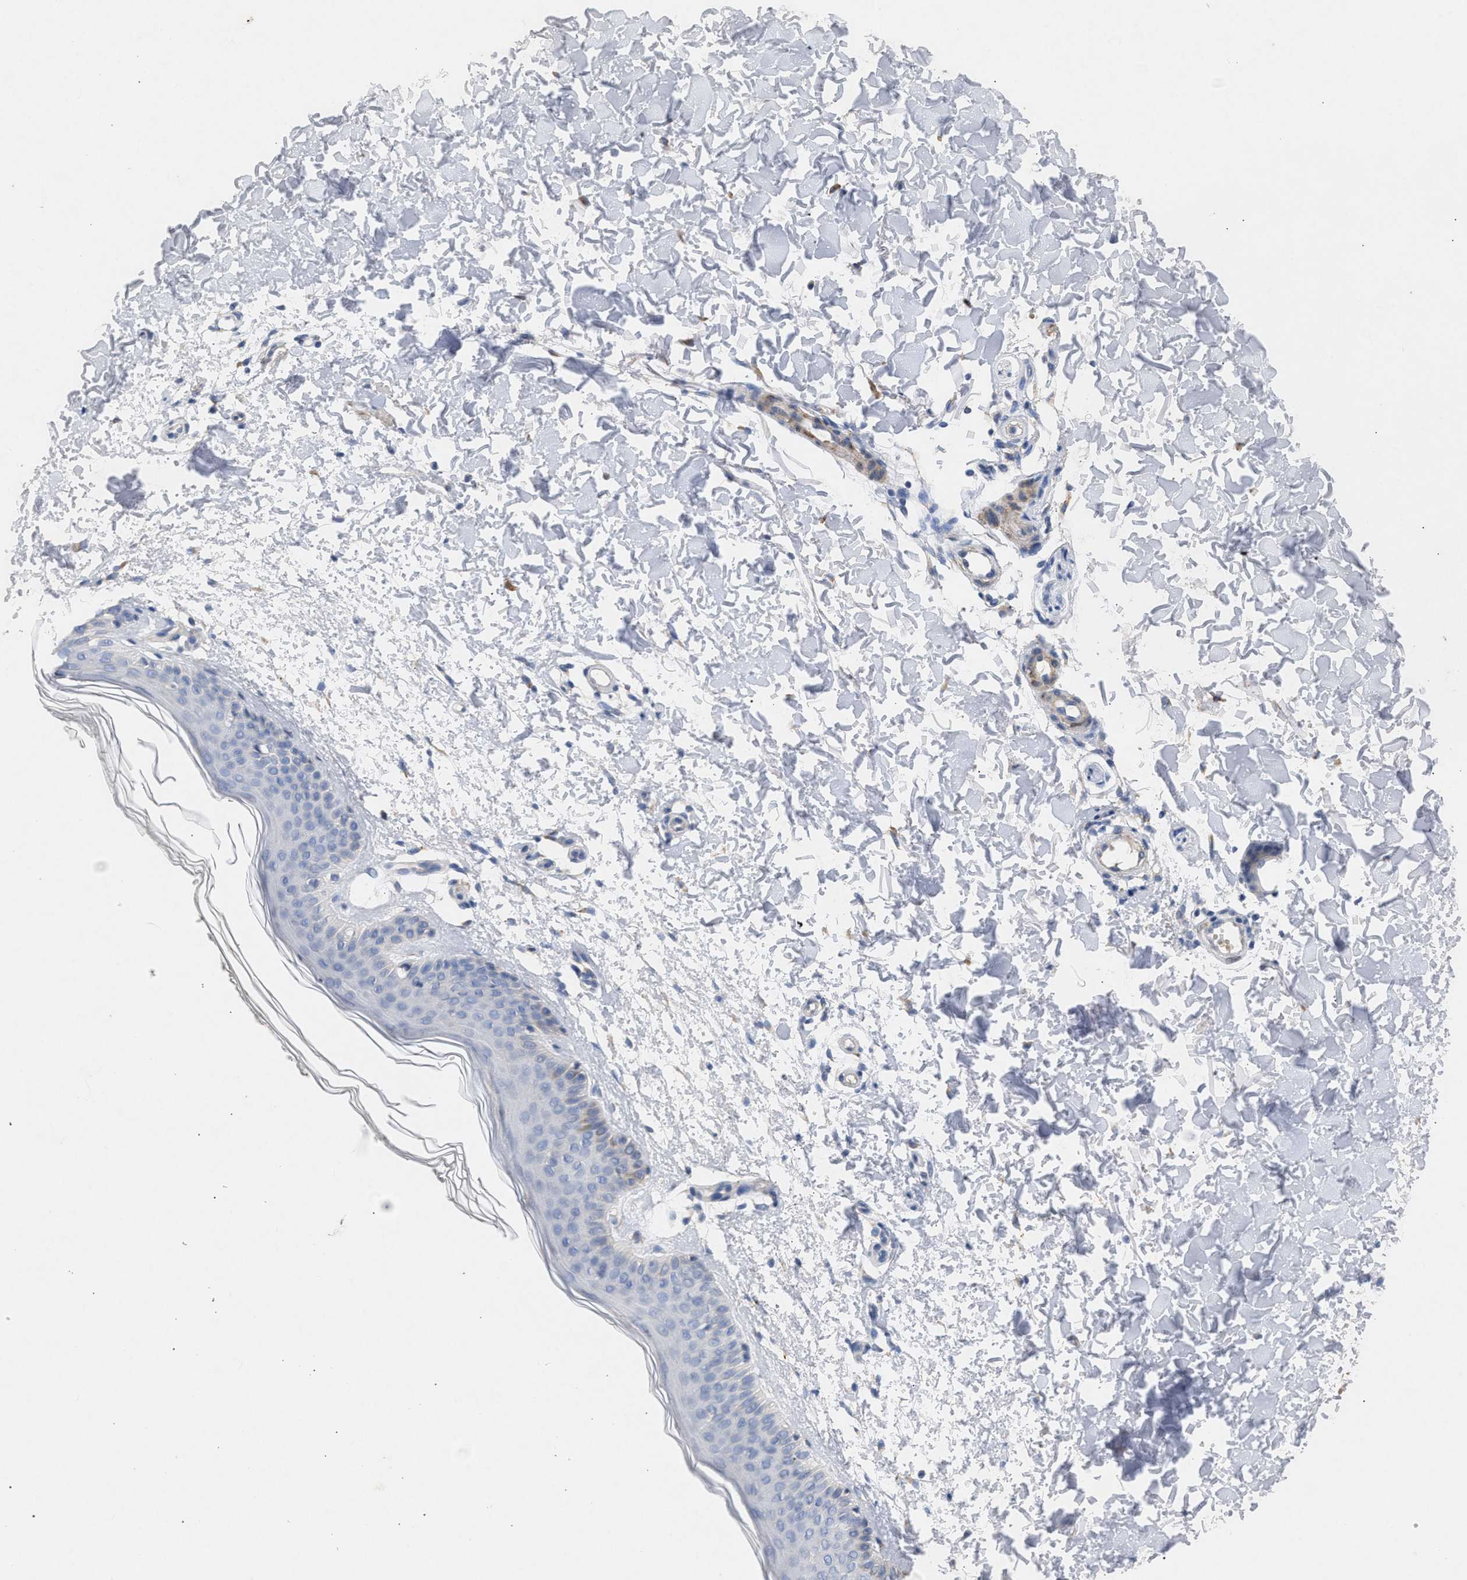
{"staining": {"intensity": "negative", "quantity": "none", "location": "none"}, "tissue": "skin", "cell_type": "Fibroblasts", "image_type": "normal", "snomed": [{"axis": "morphology", "description": "Normal tissue, NOS"}, {"axis": "morphology", "description": "Malignant melanoma, NOS"}, {"axis": "topography", "description": "Skin"}], "caption": "Immunohistochemistry of unremarkable human skin shows no positivity in fibroblasts.", "gene": "SELENOM", "patient": {"sex": "male", "age": 83}}